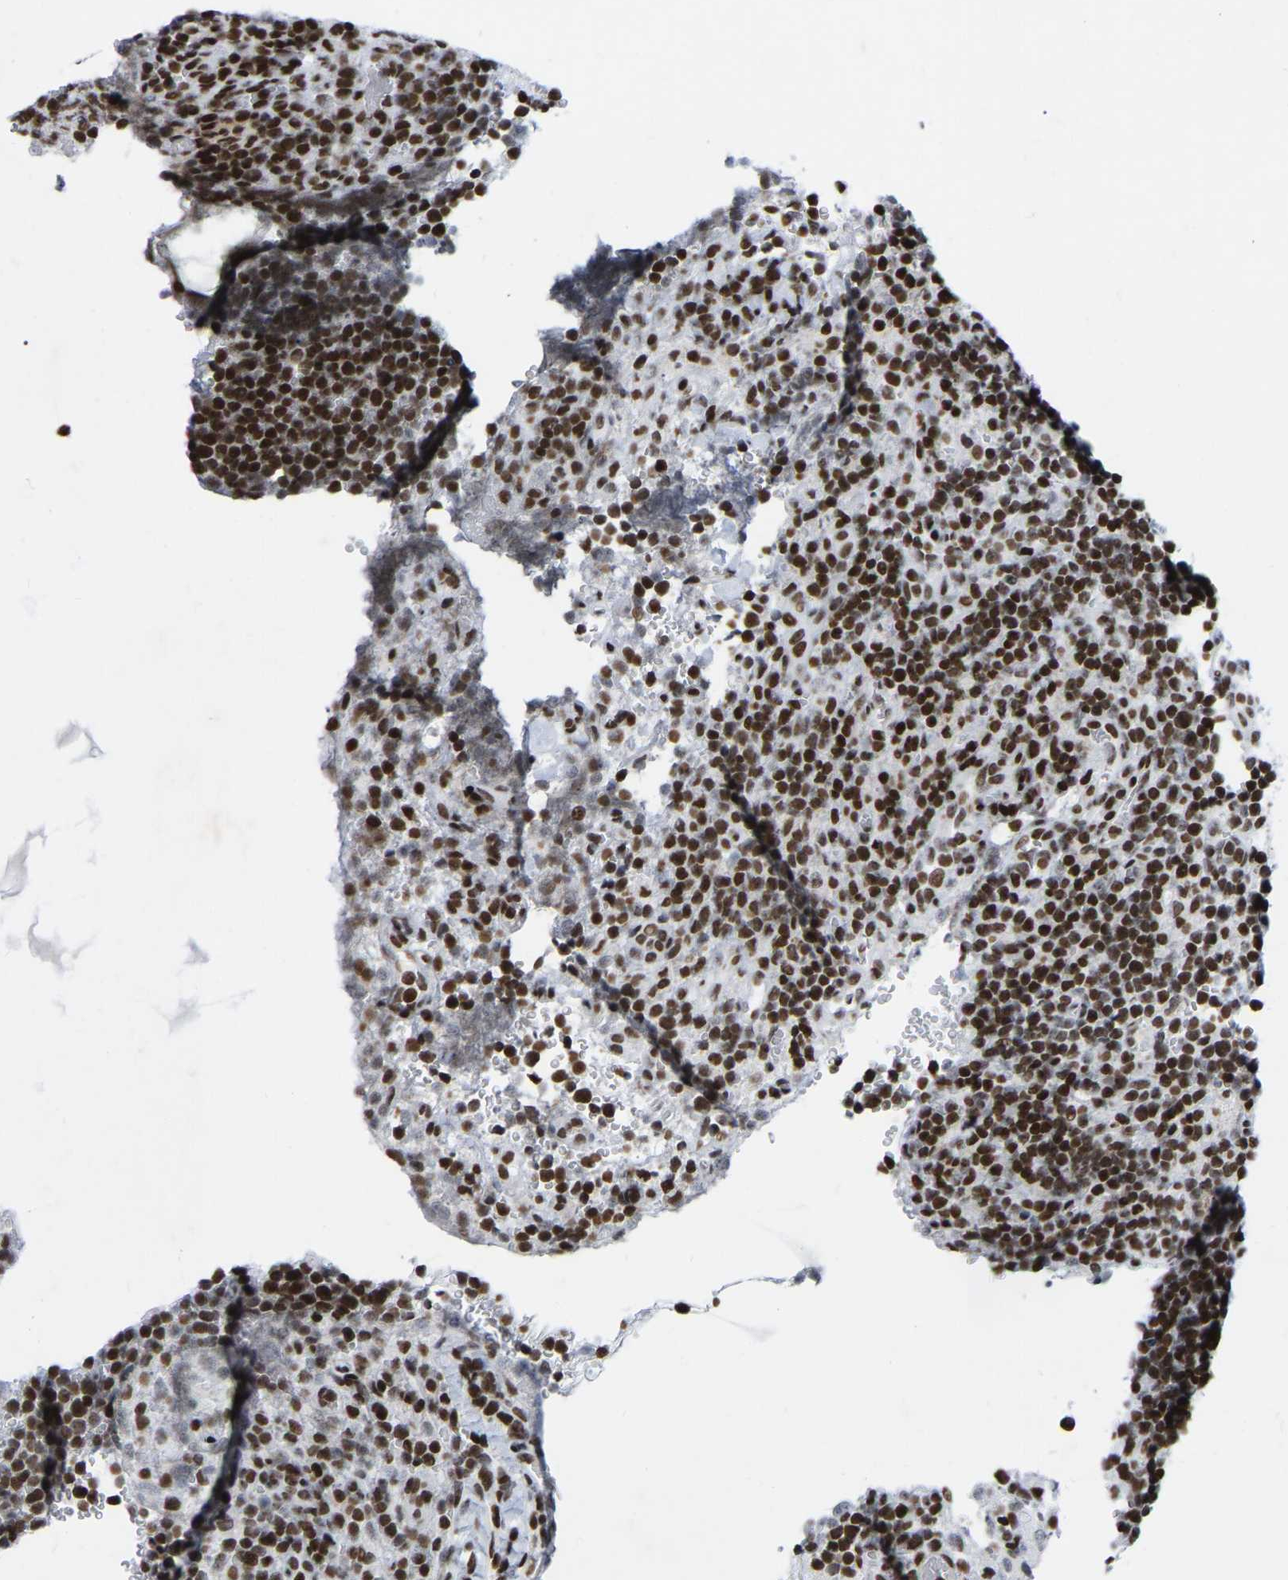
{"staining": {"intensity": "strong", "quantity": ">75%", "location": "nuclear"}, "tissue": "lymphoma", "cell_type": "Tumor cells", "image_type": "cancer", "snomed": [{"axis": "morphology", "description": "Malignant lymphoma, non-Hodgkin's type, High grade"}, {"axis": "topography", "description": "Lymph node"}], "caption": "This is a histology image of immunohistochemistry staining of high-grade malignant lymphoma, non-Hodgkin's type, which shows strong positivity in the nuclear of tumor cells.", "gene": "PRCC", "patient": {"sex": "male", "age": 61}}